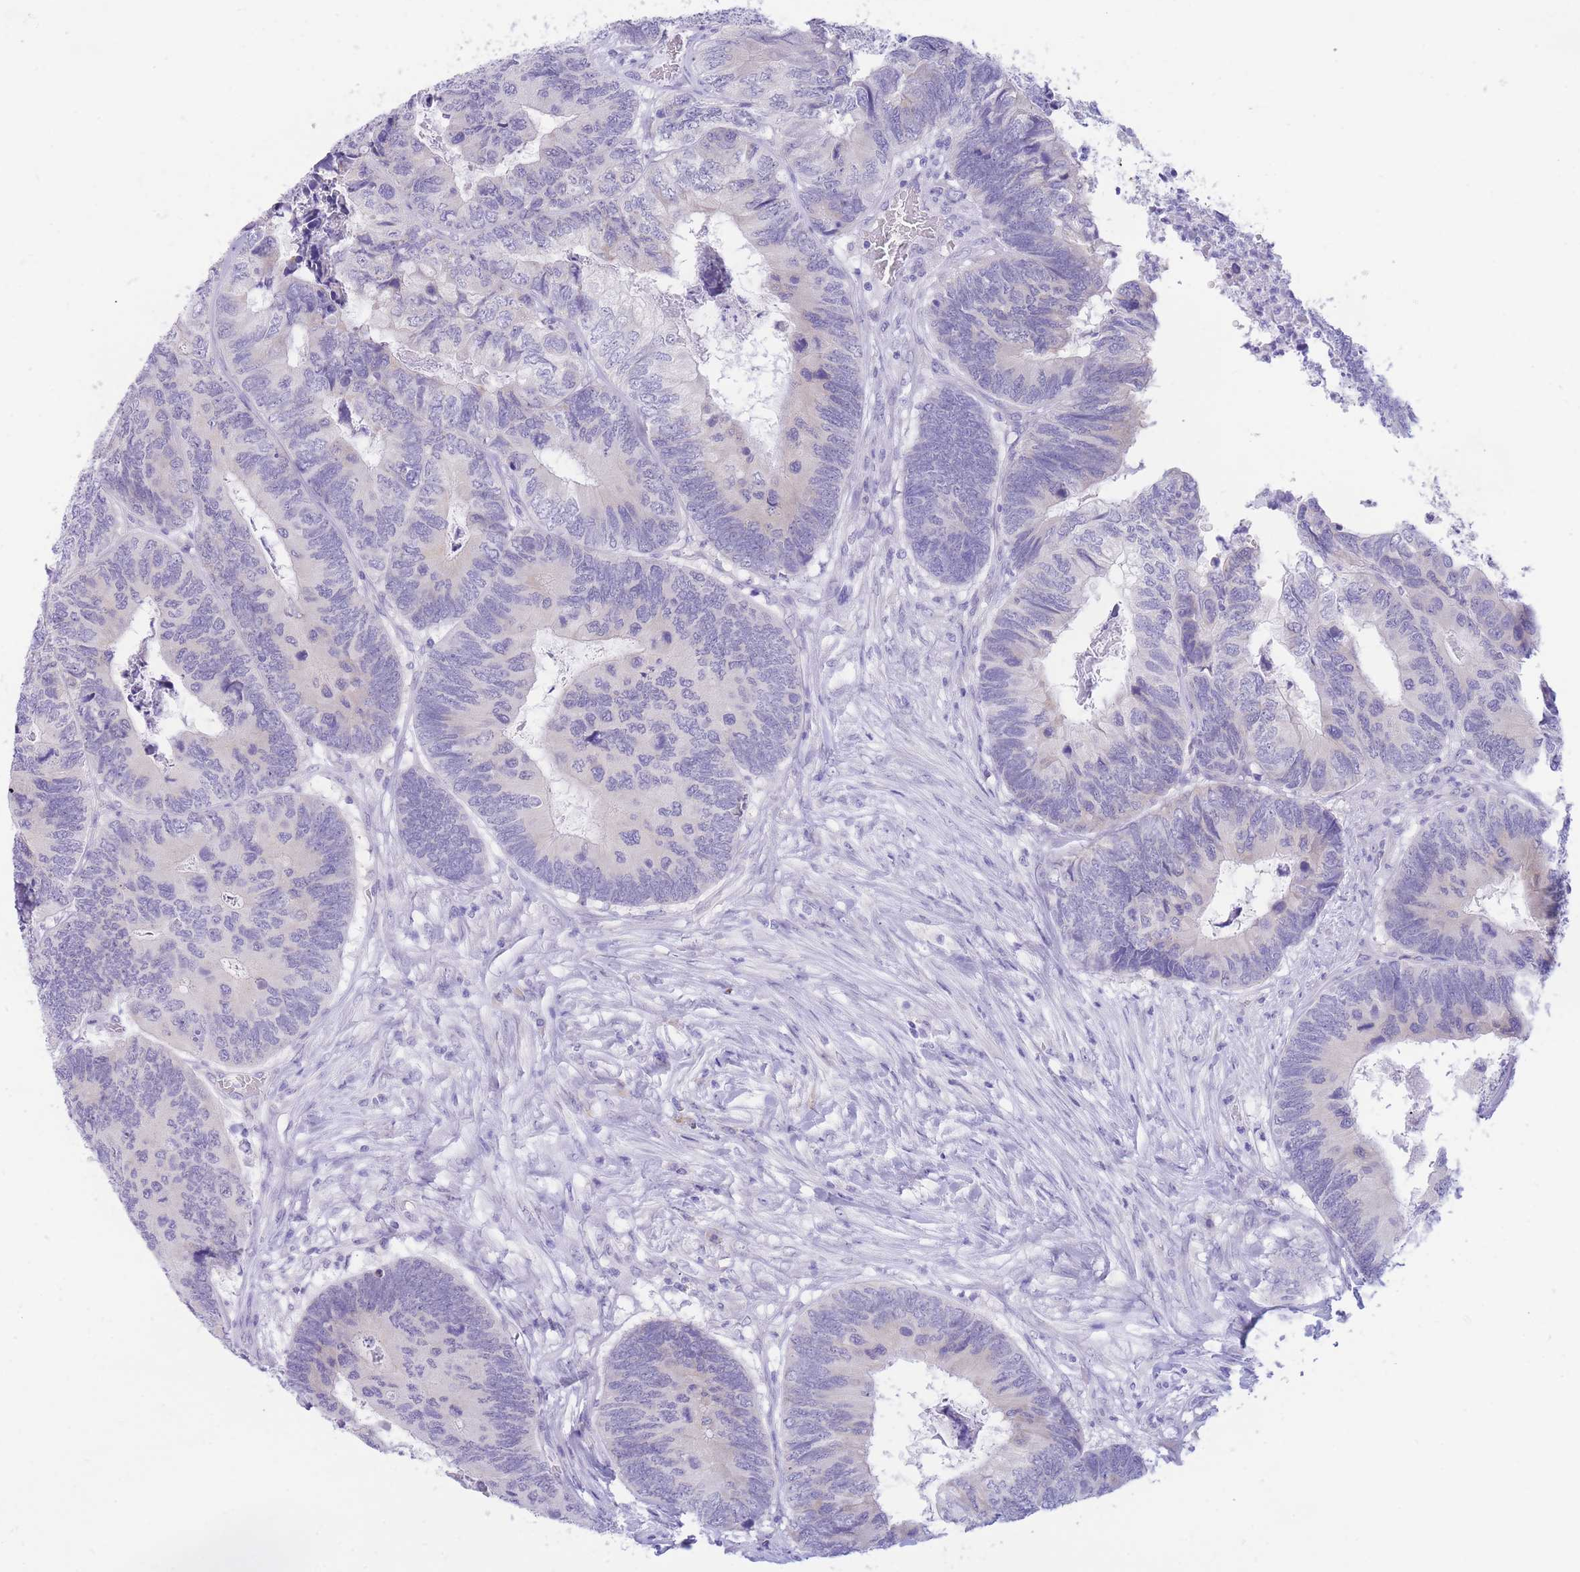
{"staining": {"intensity": "negative", "quantity": "none", "location": "none"}, "tissue": "colorectal cancer", "cell_type": "Tumor cells", "image_type": "cancer", "snomed": [{"axis": "morphology", "description": "Adenocarcinoma, NOS"}, {"axis": "topography", "description": "Colon"}], "caption": "IHC photomicrograph of neoplastic tissue: human adenocarcinoma (colorectal) stained with DAB (3,3'-diaminobenzidine) reveals no significant protein positivity in tumor cells.", "gene": "SSUH2", "patient": {"sex": "female", "age": 67}}